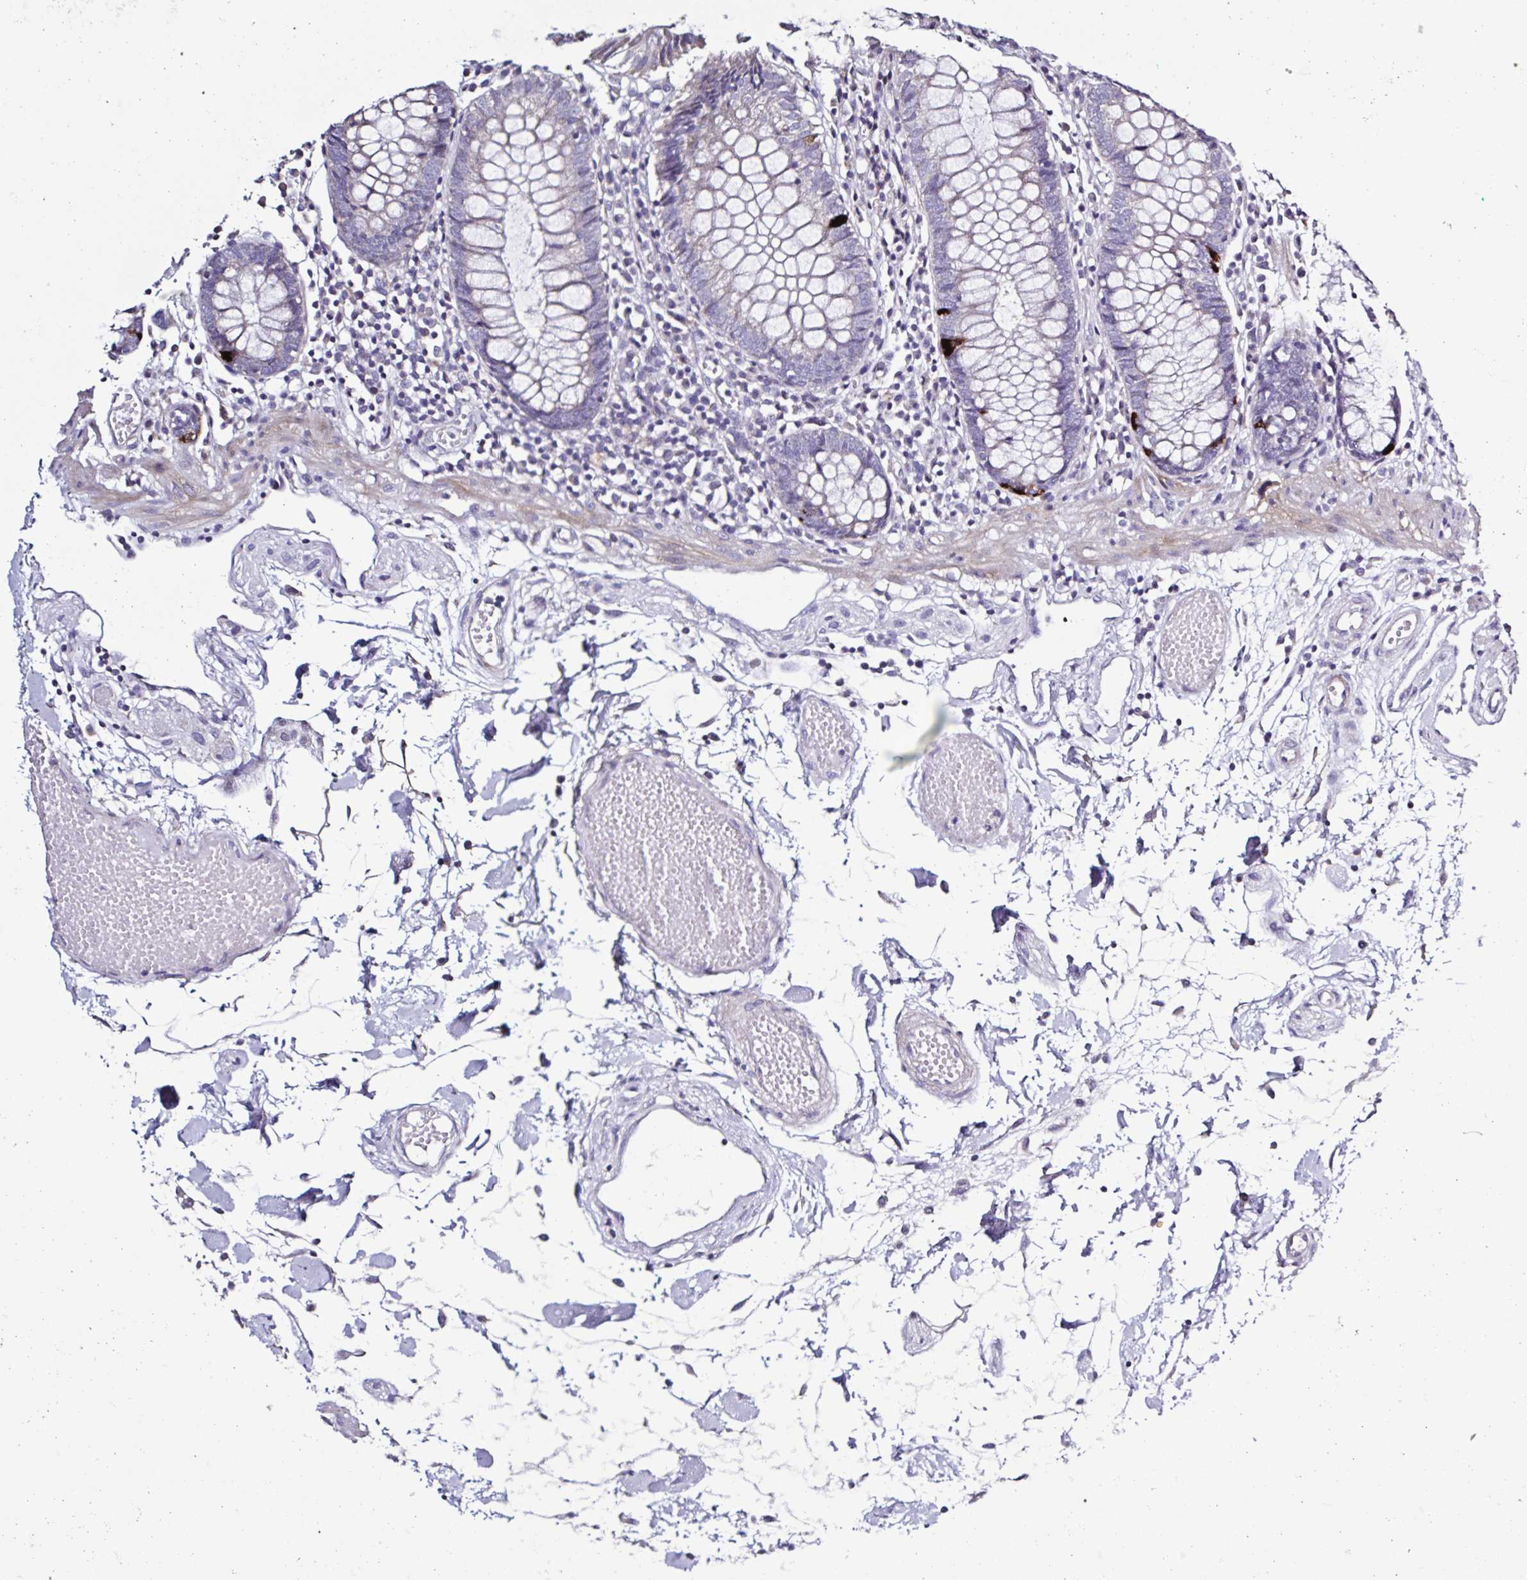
{"staining": {"intensity": "negative", "quantity": "none", "location": "none"}, "tissue": "colon", "cell_type": "Endothelial cells", "image_type": "normal", "snomed": [{"axis": "morphology", "description": "Normal tissue, NOS"}, {"axis": "morphology", "description": "Adenocarcinoma, NOS"}, {"axis": "topography", "description": "Colon"}], "caption": "Histopathology image shows no significant protein expression in endothelial cells of normal colon.", "gene": "PLA2G4E", "patient": {"sex": "male", "age": 83}}